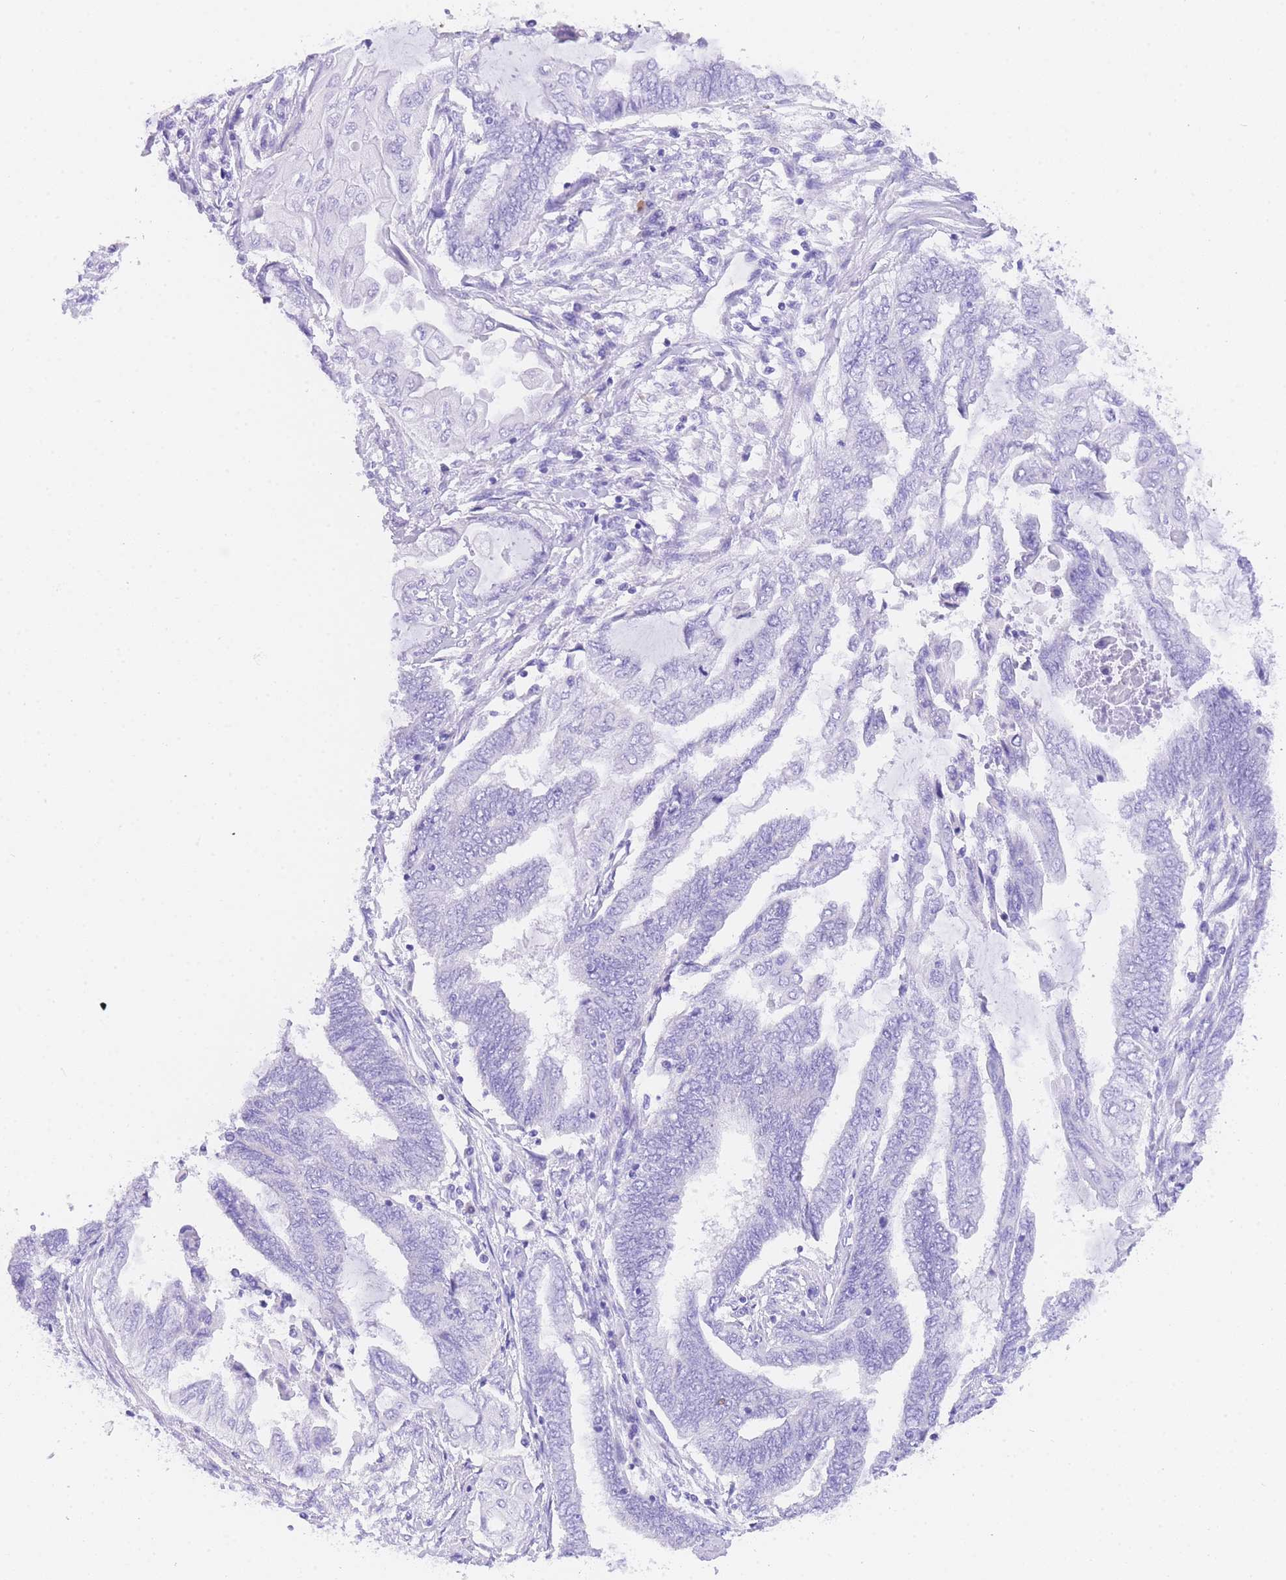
{"staining": {"intensity": "negative", "quantity": "none", "location": "none"}, "tissue": "endometrial cancer", "cell_type": "Tumor cells", "image_type": "cancer", "snomed": [{"axis": "morphology", "description": "Adenocarcinoma, NOS"}, {"axis": "topography", "description": "Uterus"}, {"axis": "topography", "description": "Endometrium"}], "caption": "DAB (3,3'-diaminobenzidine) immunohistochemical staining of human endometrial adenocarcinoma shows no significant positivity in tumor cells.", "gene": "NKD2", "patient": {"sex": "female", "age": 70}}